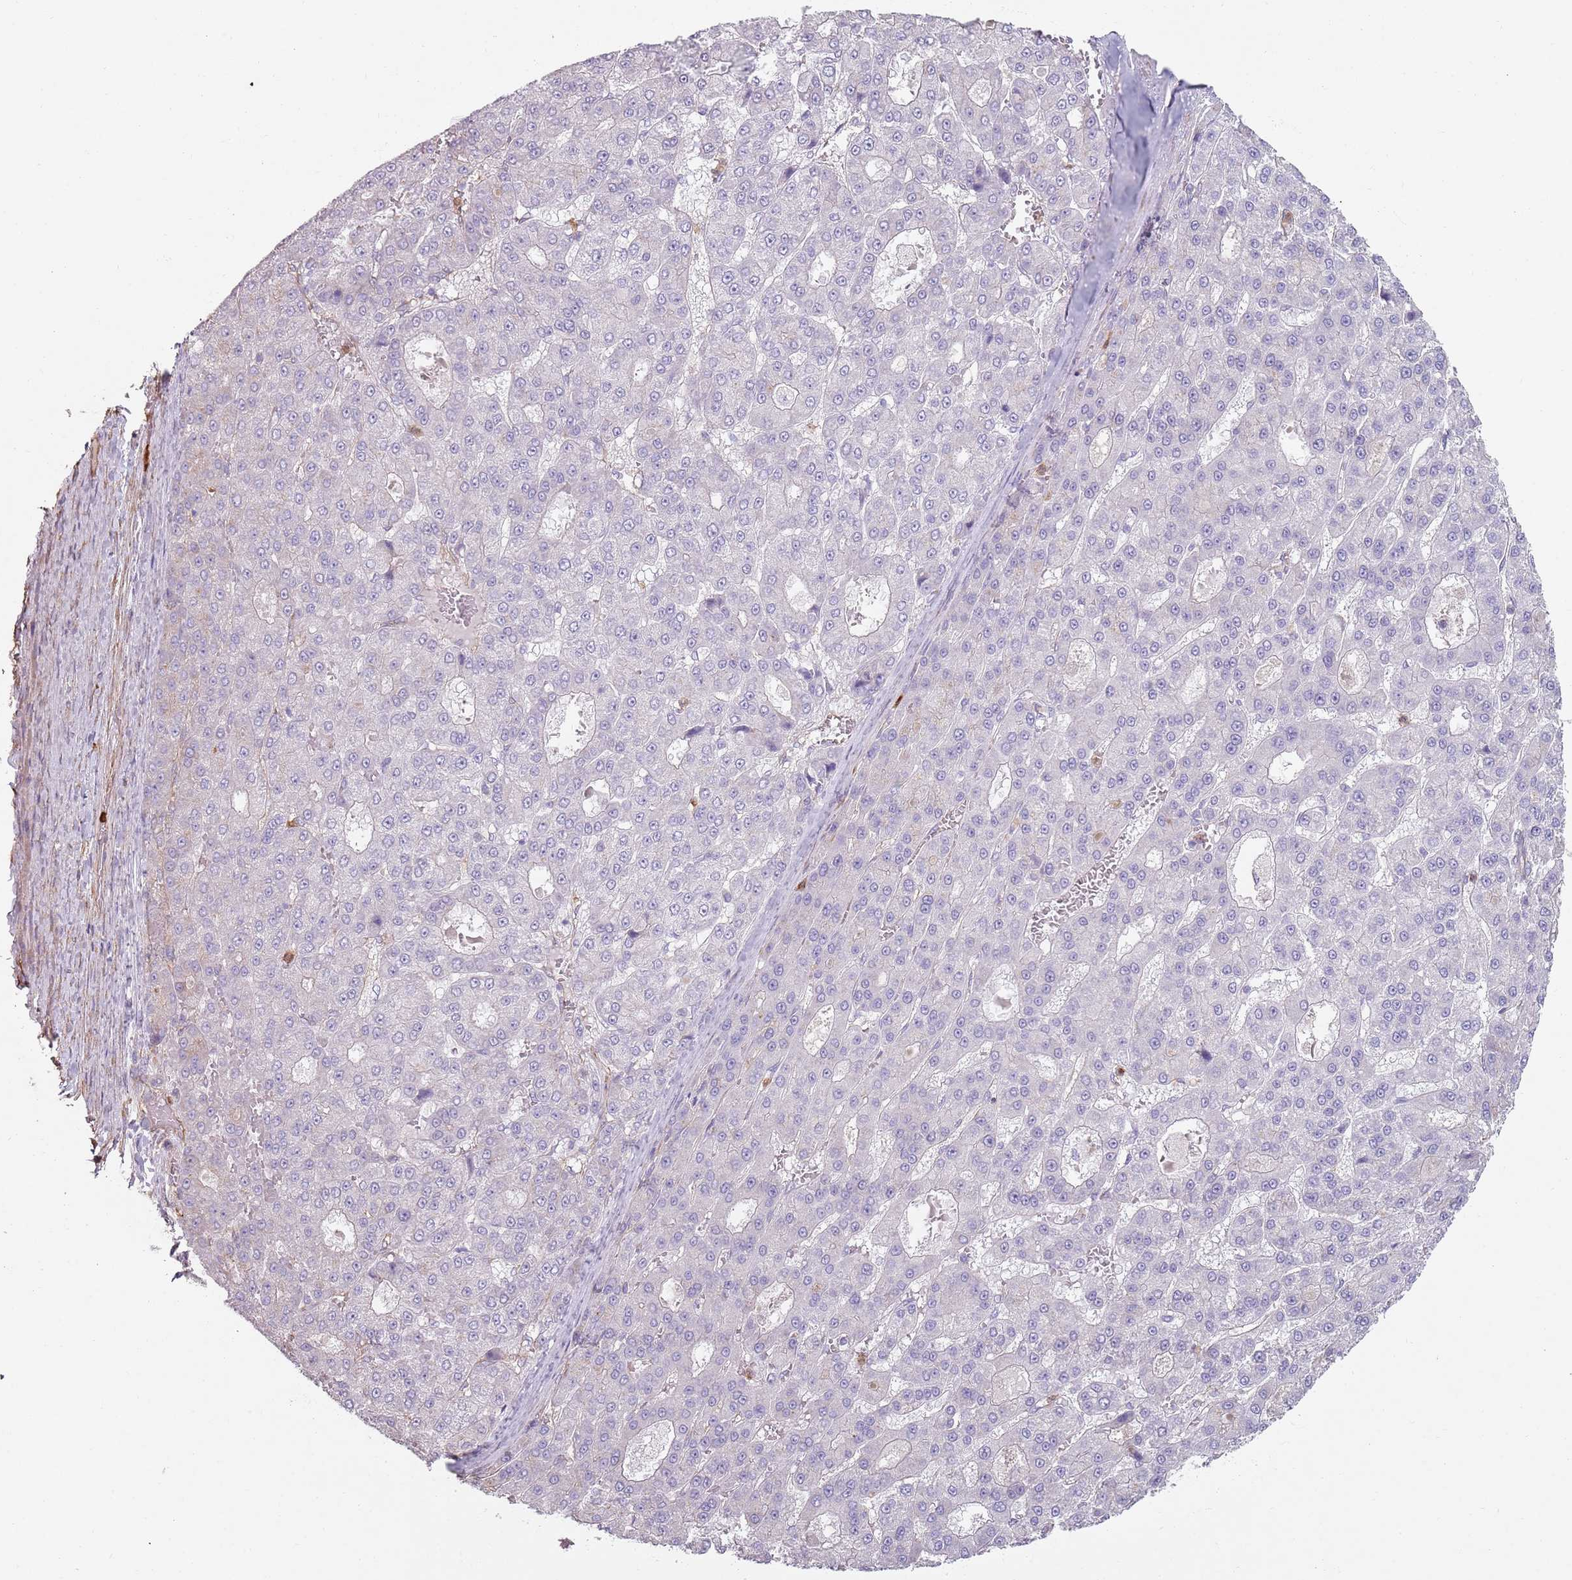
{"staining": {"intensity": "negative", "quantity": "none", "location": "none"}, "tissue": "liver cancer", "cell_type": "Tumor cells", "image_type": "cancer", "snomed": [{"axis": "morphology", "description": "Carcinoma, Hepatocellular, NOS"}, {"axis": "topography", "description": "Liver"}], "caption": "Tumor cells show no significant protein positivity in liver cancer.", "gene": "PHLPP2", "patient": {"sex": "male", "age": 70}}